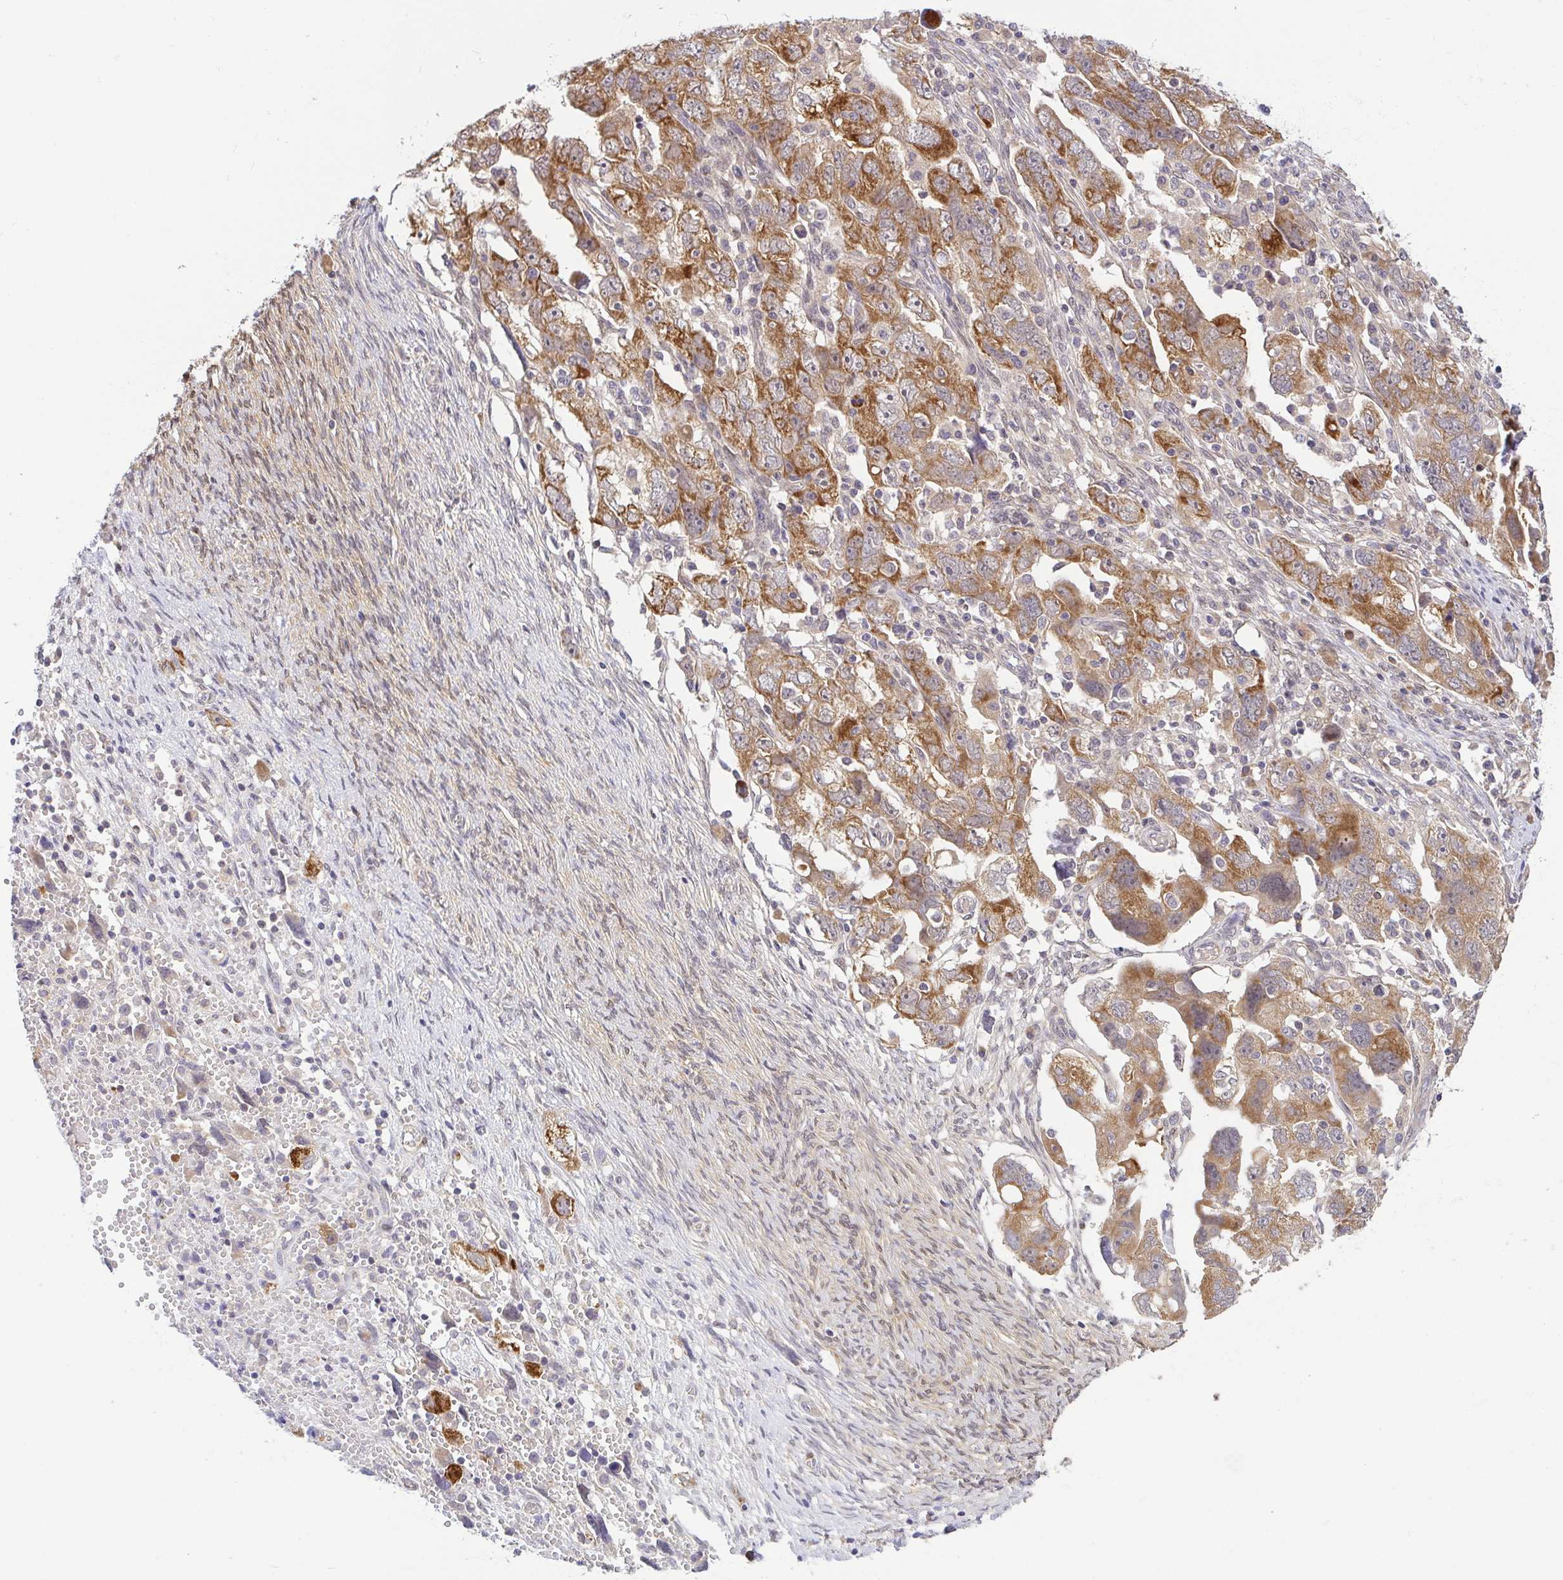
{"staining": {"intensity": "moderate", "quantity": ">75%", "location": "cytoplasmic/membranous"}, "tissue": "ovarian cancer", "cell_type": "Tumor cells", "image_type": "cancer", "snomed": [{"axis": "morphology", "description": "Carcinoma, NOS"}, {"axis": "morphology", "description": "Cystadenocarcinoma, serous, NOS"}, {"axis": "topography", "description": "Ovary"}], "caption": "Immunohistochemical staining of carcinoma (ovarian) demonstrates moderate cytoplasmic/membranous protein positivity in about >75% of tumor cells.", "gene": "BCL2L1", "patient": {"sex": "female", "age": 69}}